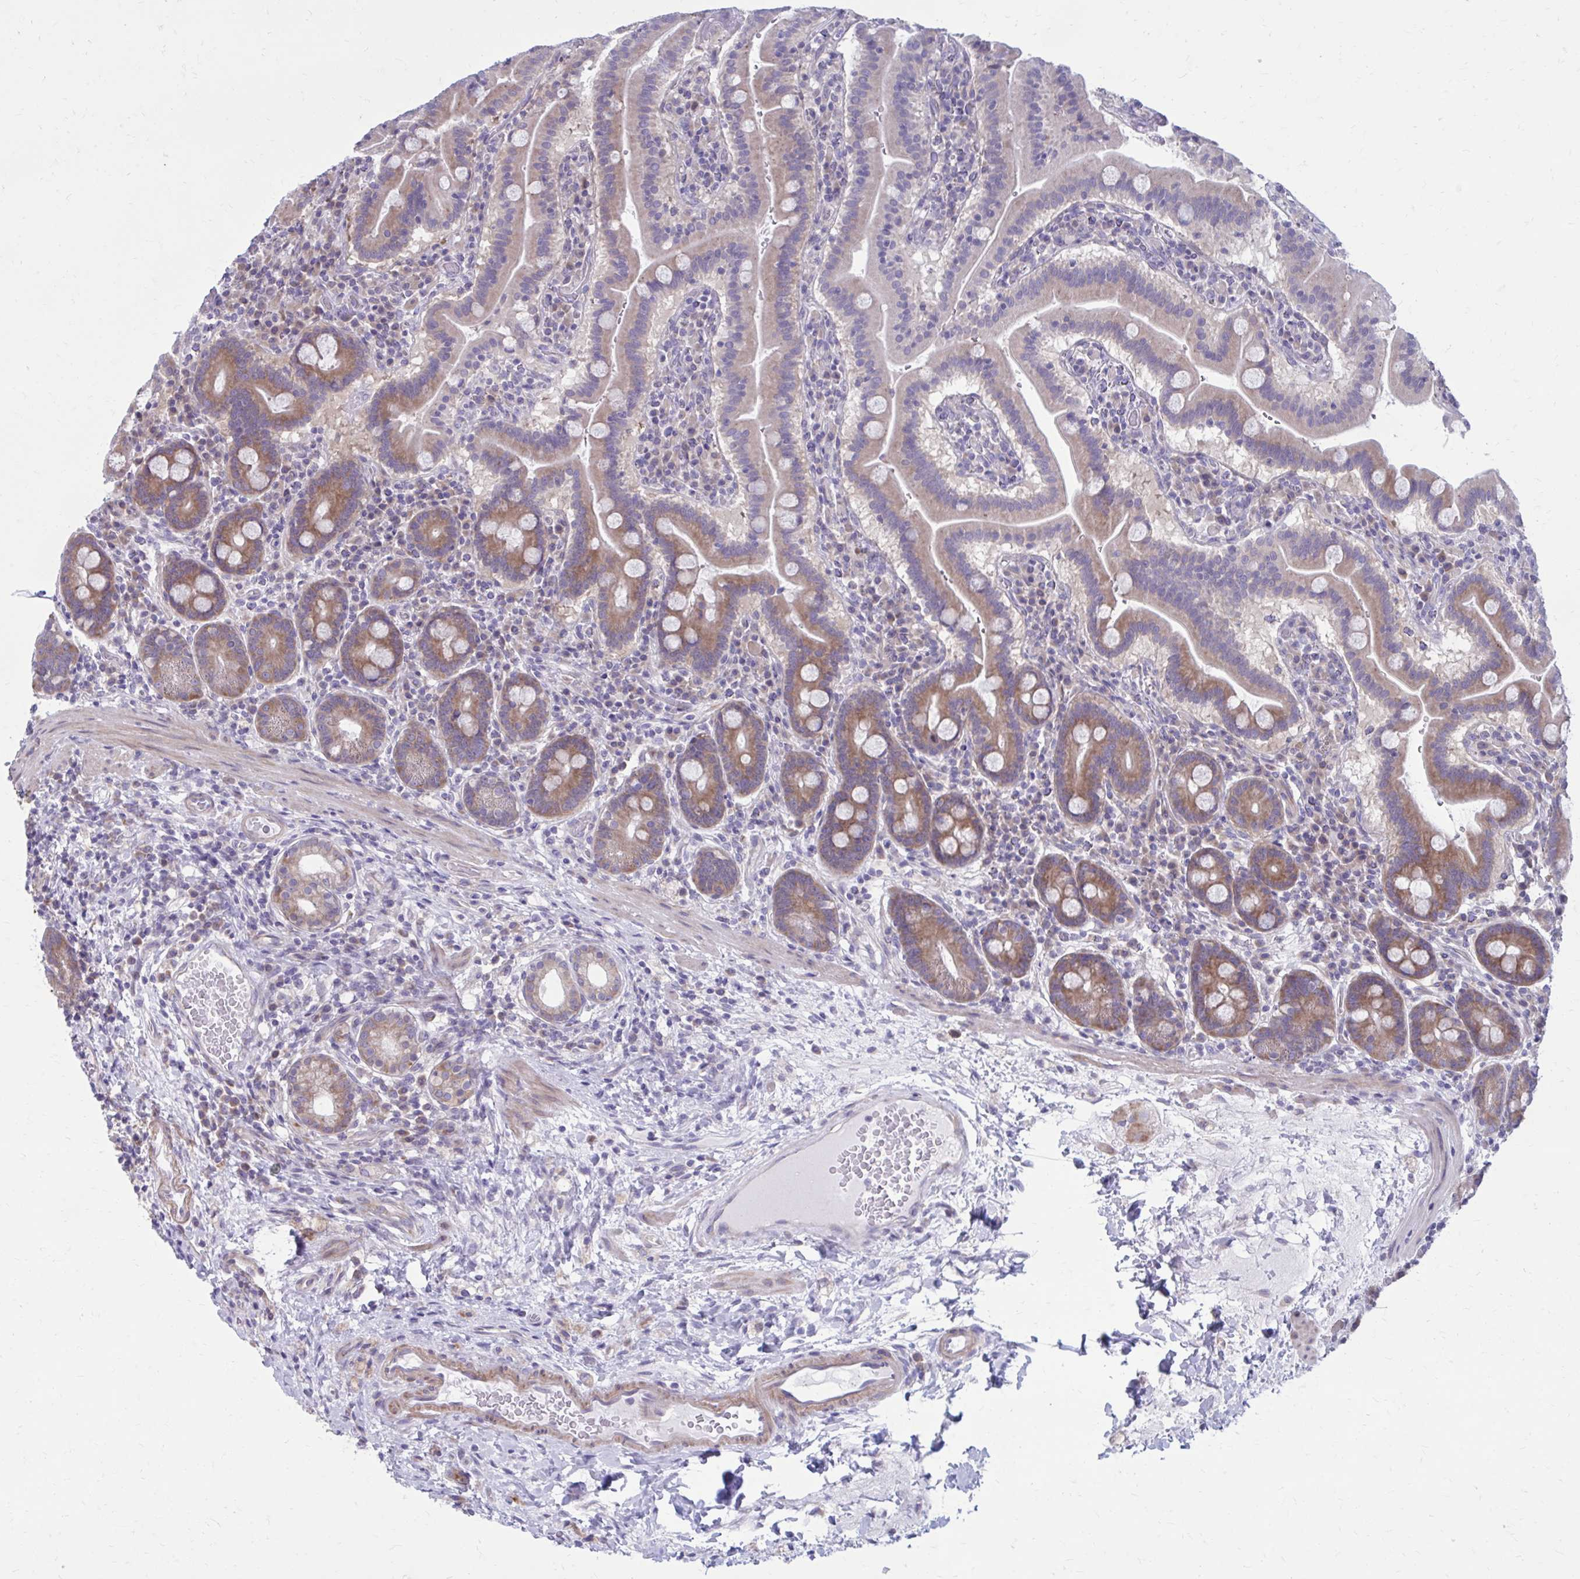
{"staining": {"intensity": "moderate", "quantity": ">75%", "location": "cytoplasmic/membranous"}, "tissue": "small intestine", "cell_type": "Glandular cells", "image_type": "normal", "snomed": [{"axis": "morphology", "description": "Normal tissue, NOS"}, {"axis": "topography", "description": "Small intestine"}], "caption": "The histopathology image reveals staining of normal small intestine, revealing moderate cytoplasmic/membranous protein expression (brown color) within glandular cells.", "gene": "GIGYF2", "patient": {"sex": "male", "age": 26}}